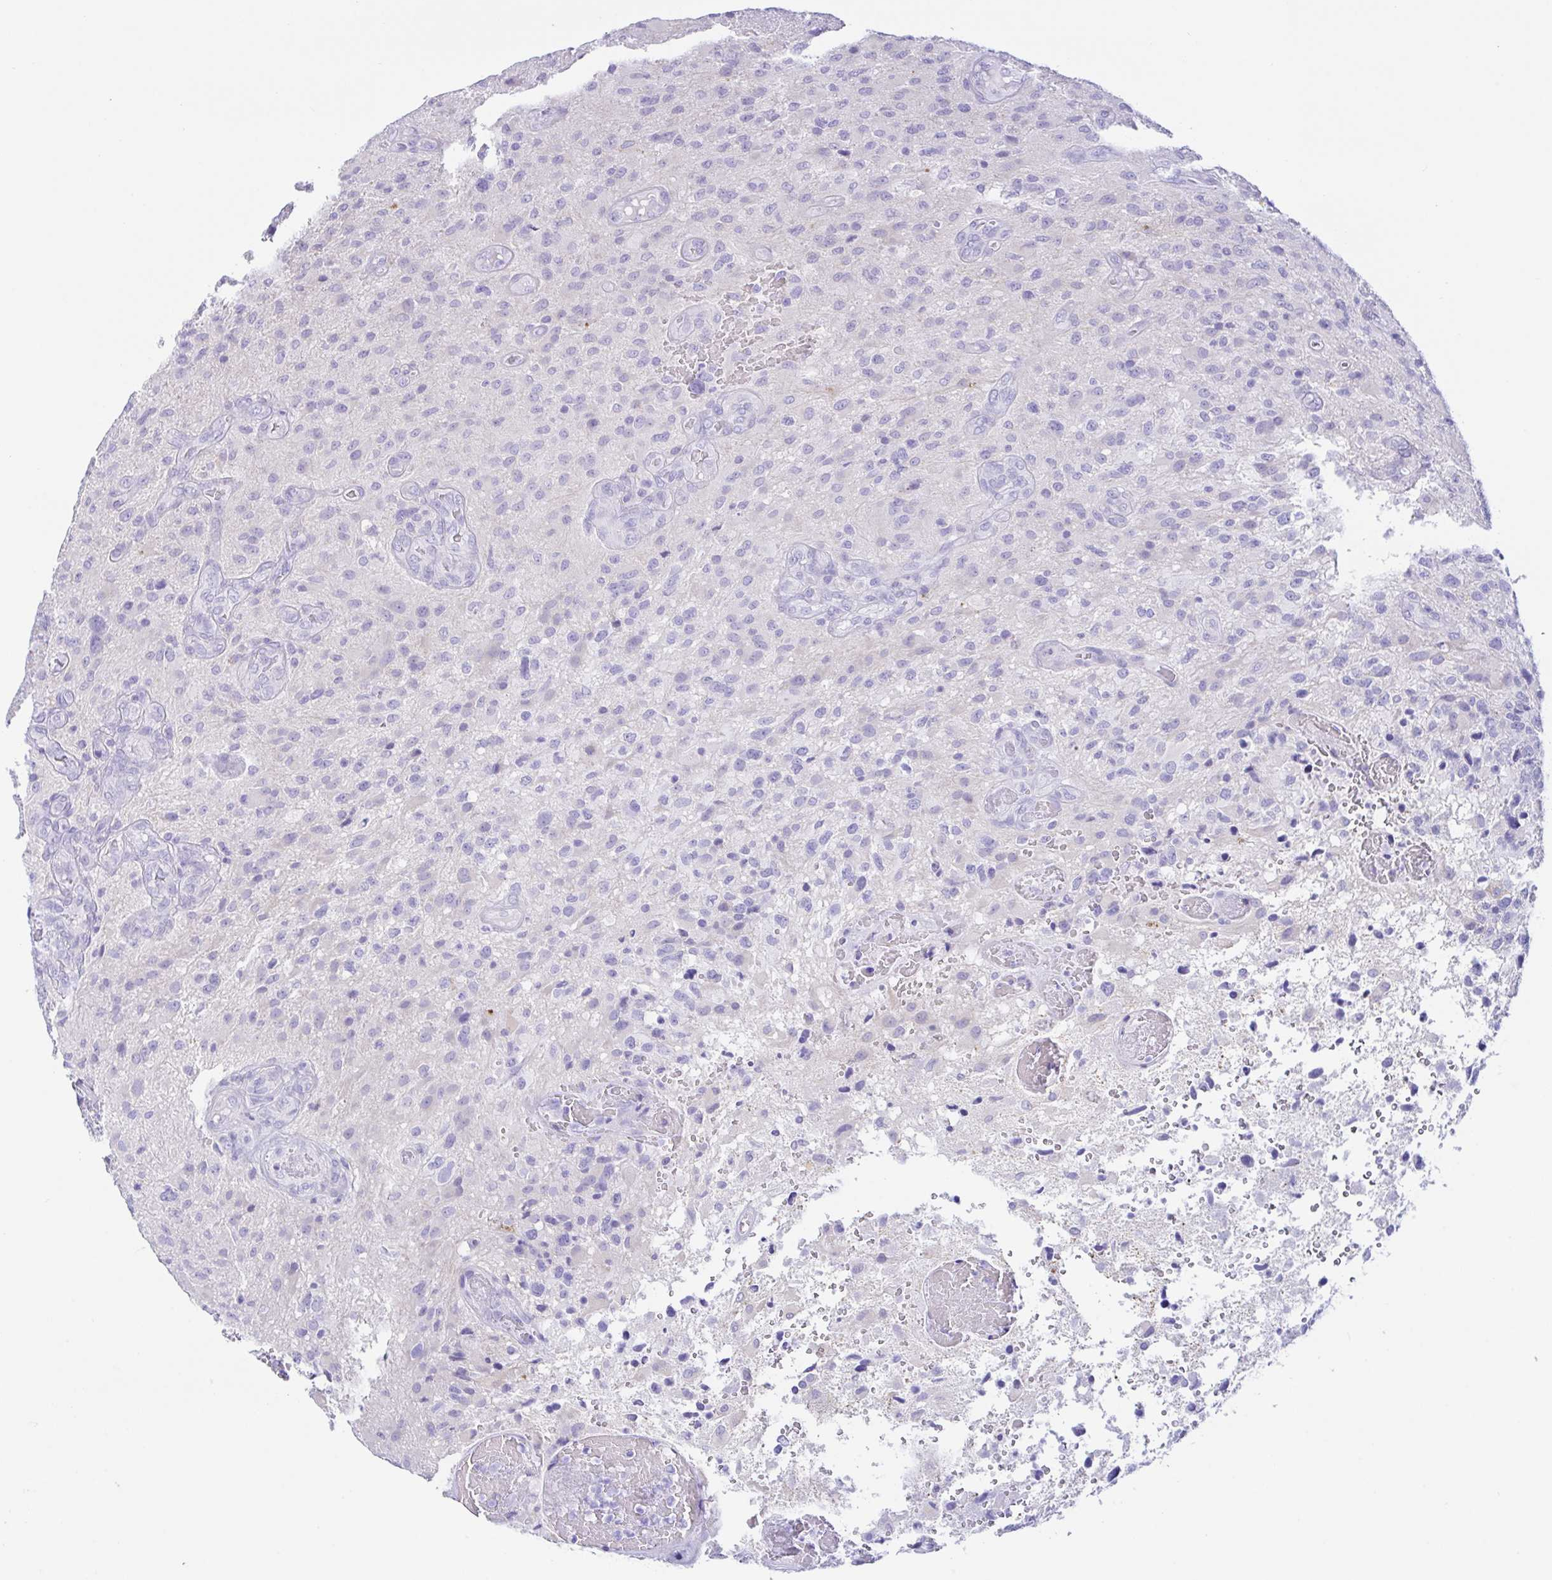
{"staining": {"intensity": "negative", "quantity": "none", "location": "none"}, "tissue": "glioma", "cell_type": "Tumor cells", "image_type": "cancer", "snomed": [{"axis": "morphology", "description": "Glioma, malignant, High grade"}, {"axis": "topography", "description": "Brain"}], "caption": "This is an IHC photomicrograph of malignant glioma (high-grade). There is no expression in tumor cells.", "gene": "PAX8", "patient": {"sex": "male", "age": 53}}